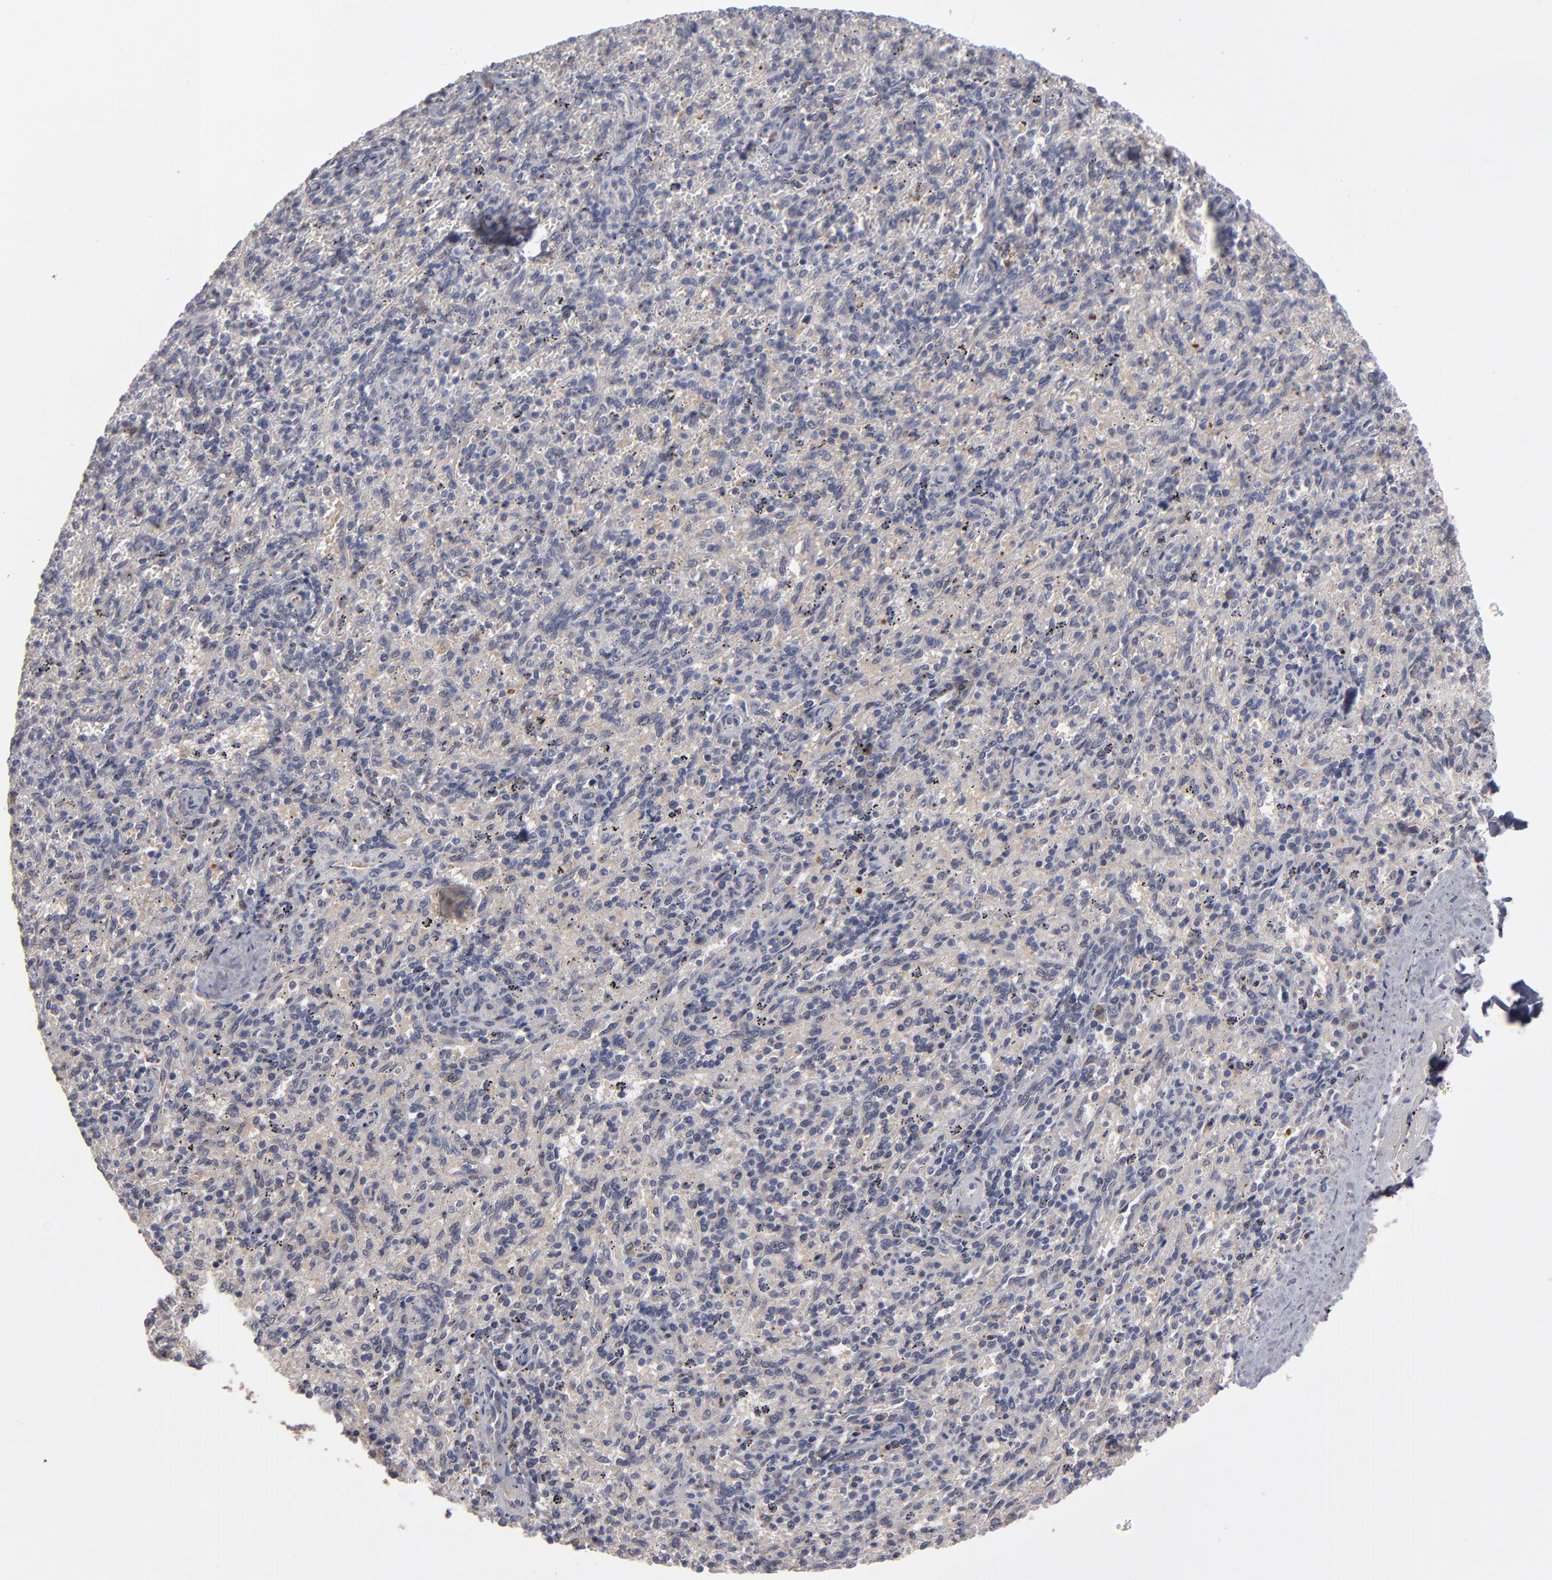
{"staining": {"intensity": "negative", "quantity": "none", "location": "none"}, "tissue": "spleen", "cell_type": "Cells in red pulp", "image_type": "normal", "snomed": [{"axis": "morphology", "description": "Normal tissue, NOS"}, {"axis": "topography", "description": "Spleen"}], "caption": "Human spleen stained for a protein using immunohistochemistry reveals no expression in cells in red pulp.", "gene": "EXD2", "patient": {"sex": "female", "age": 10}}